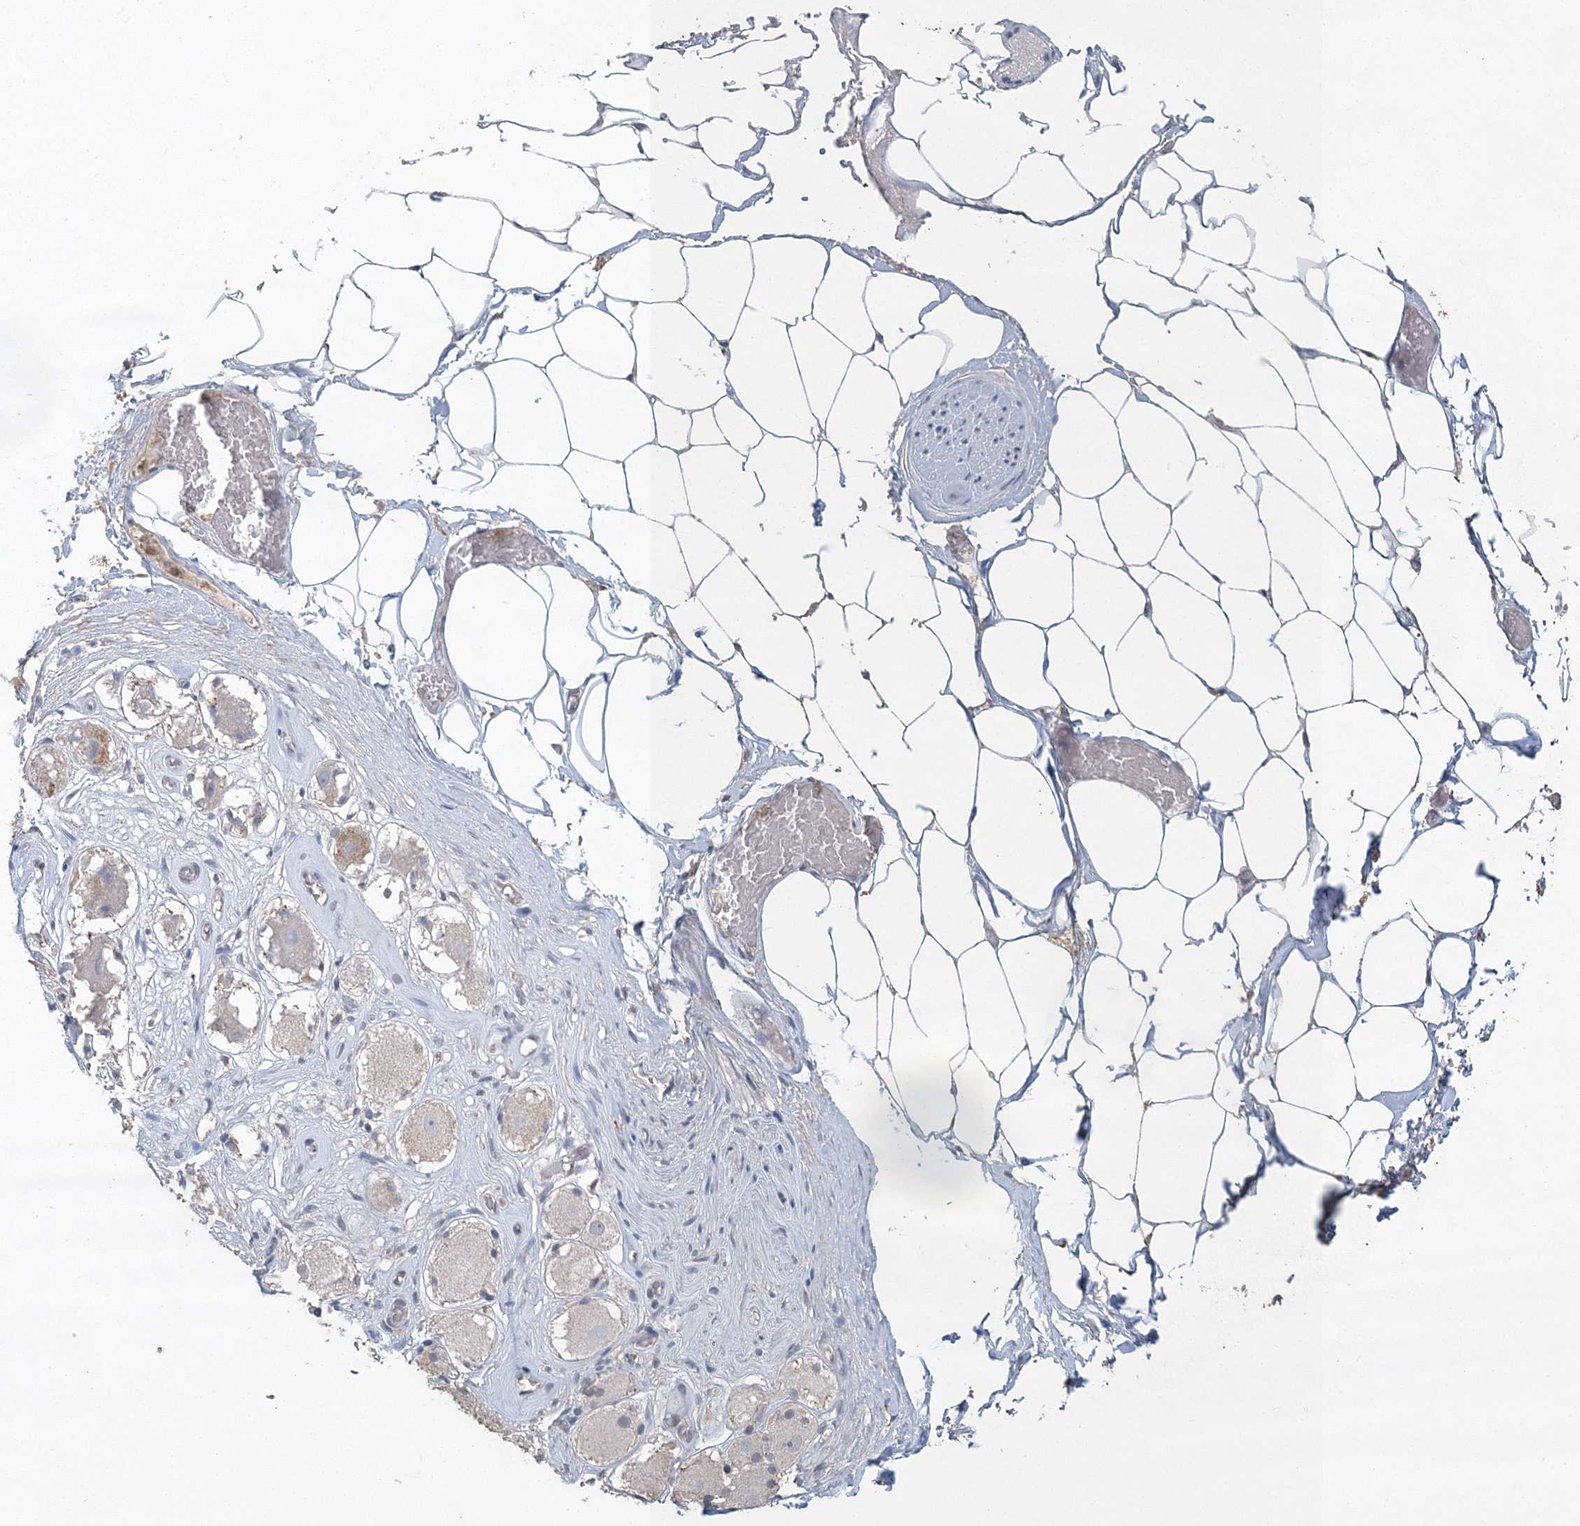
{"staining": {"intensity": "negative", "quantity": "none", "location": "none"}, "tissue": "adipose tissue", "cell_type": "Adipocytes", "image_type": "normal", "snomed": [{"axis": "morphology", "description": "Normal tissue, NOS"}, {"axis": "morphology", "description": "Adenocarcinoma, Low grade"}, {"axis": "topography", "description": "Prostate"}, {"axis": "topography", "description": "Peripheral nerve tissue"}], "caption": "Immunohistochemistry photomicrograph of unremarkable adipose tissue stained for a protein (brown), which exhibits no staining in adipocytes. (IHC, brightfield microscopy, high magnification).", "gene": "UIMC1", "patient": {"sex": "male", "age": 63}}